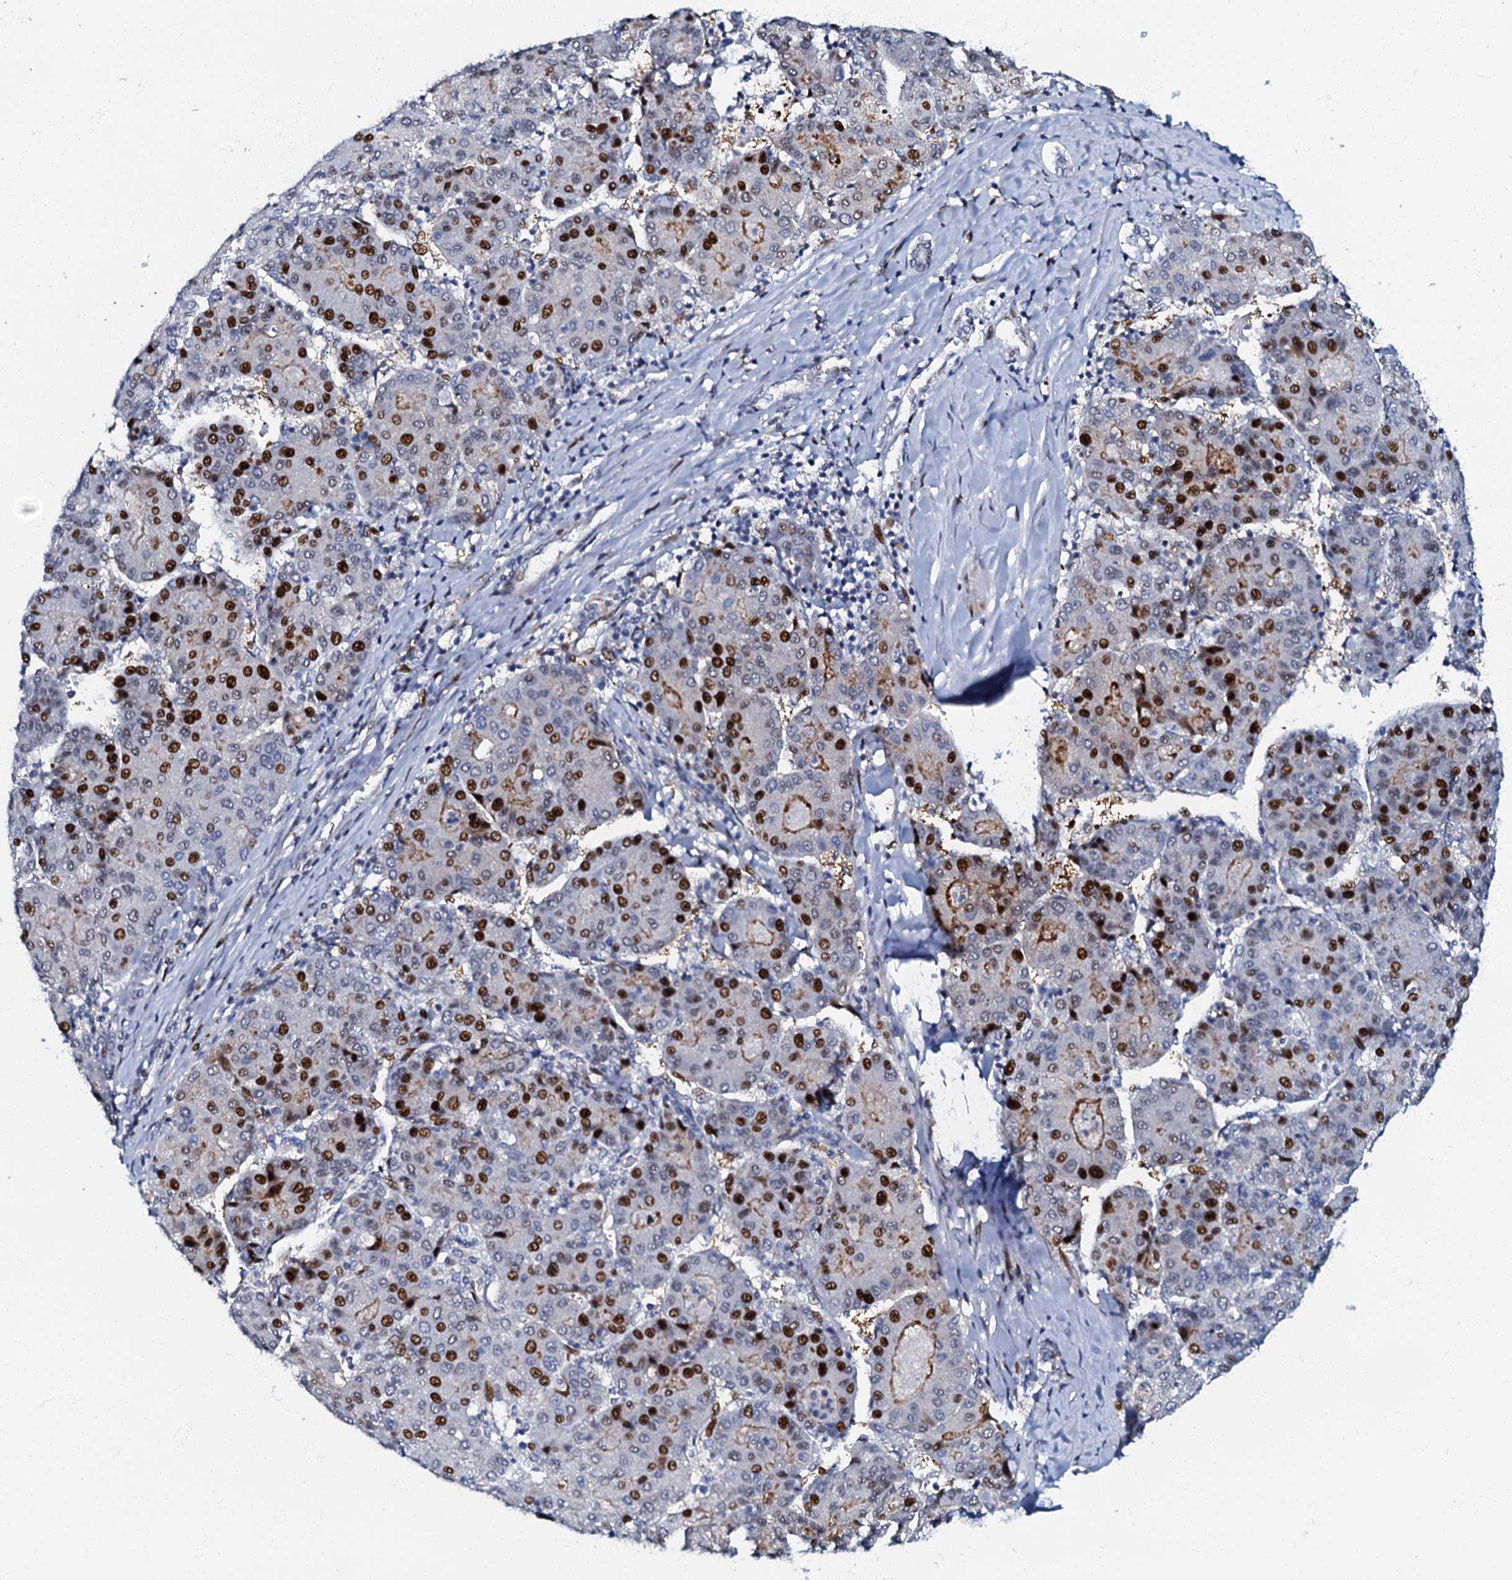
{"staining": {"intensity": "strong", "quantity": "25%-75%", "location": "nuclear"}, "tissue": "liver cancer", "cell_type": "Tumor cells", "image_type": "cancer", "snomed": [{"axis": "morphology", "description": "Carcinoma, Hepatocellular, NOS"}, {"axis": "topography", "description": "Liver"}], "caption": "The image demonstrates immunohistochemical staining of liver cancer. There is strong nuclear staining is present in about 25%-75% of tumor cells.", "gene": "MFSD5", "patient": {"sex": "male", "age": 65}}